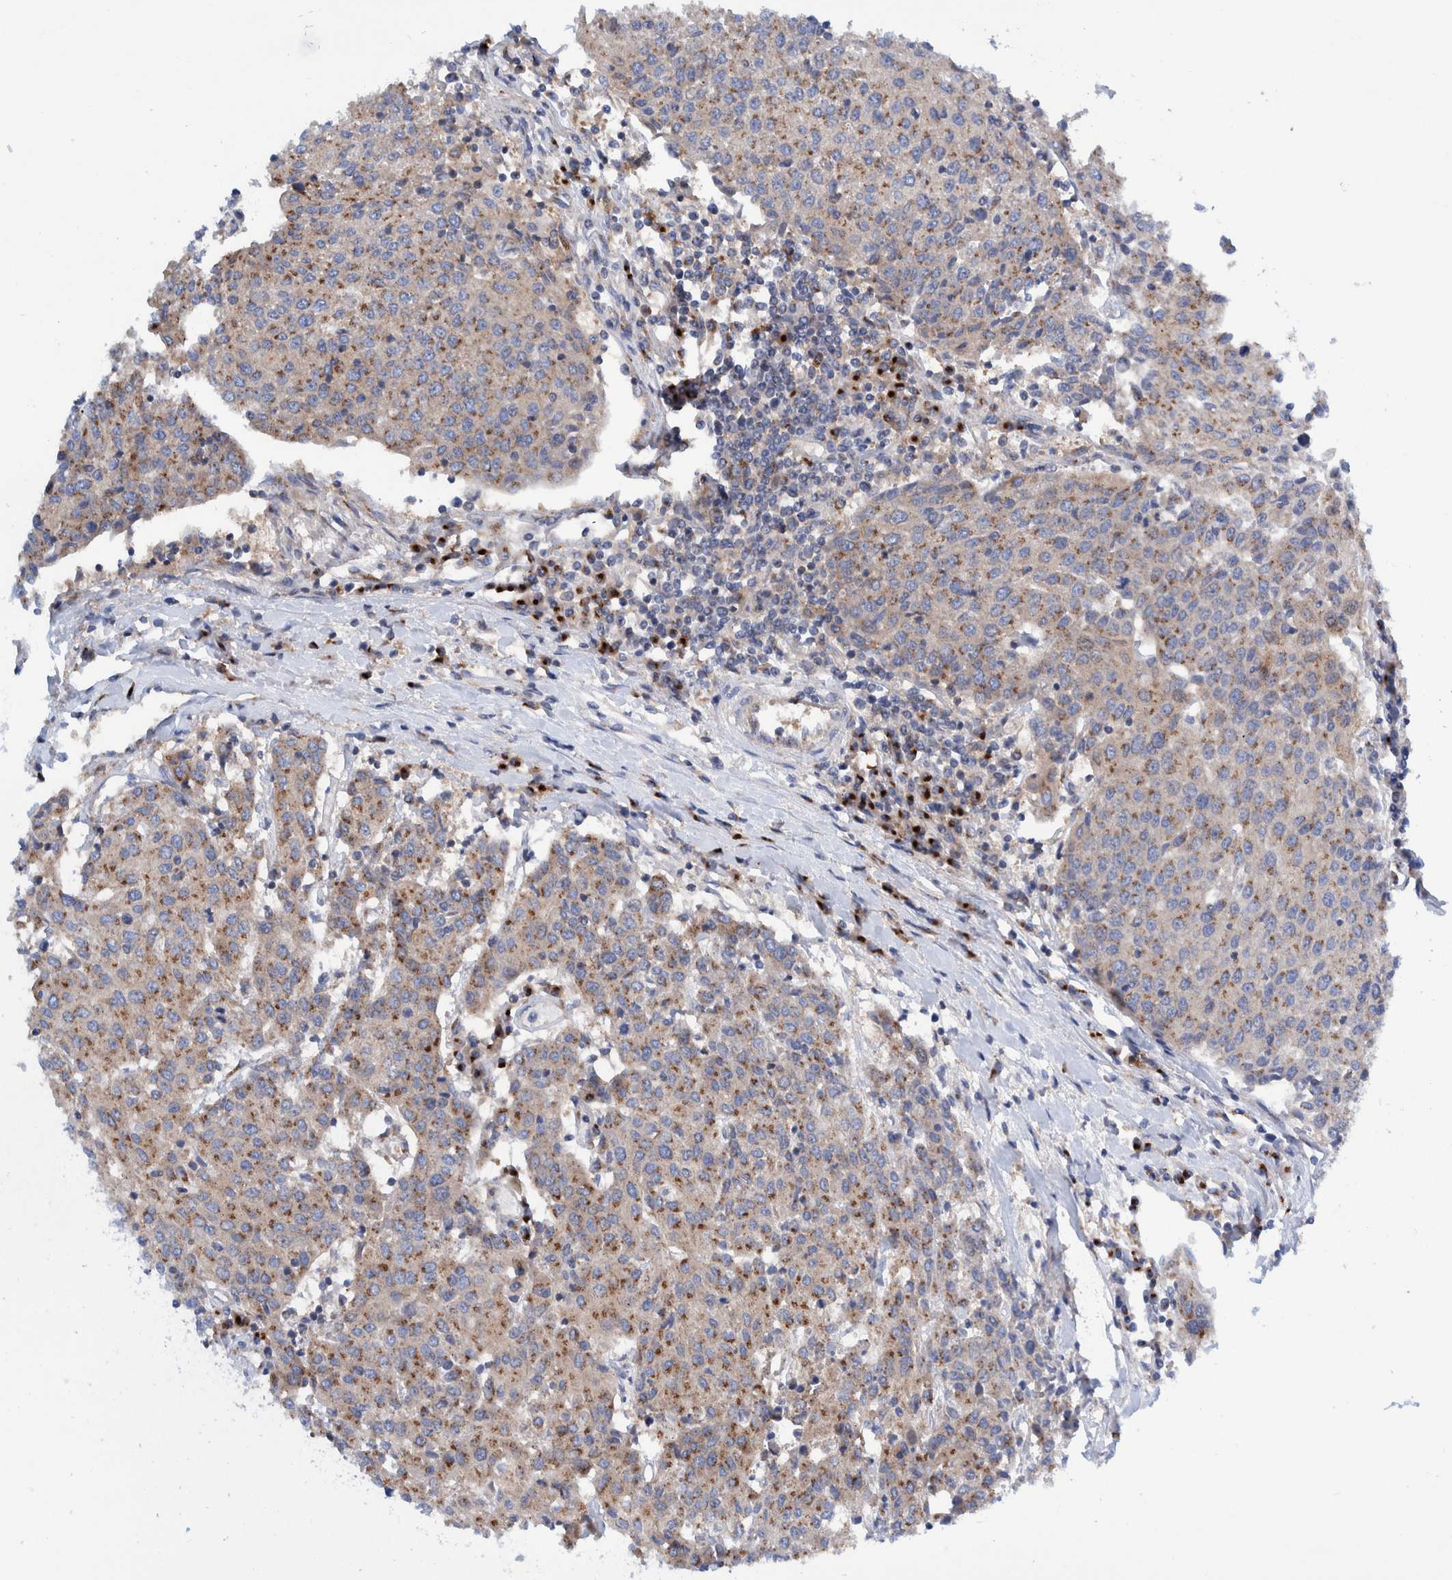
{"staining": {"intensity": "moderate", "quantity": ">75%", "location": "cytoplasmic/membranous"}, "tissue": "urothelial cancer", "cell_type": "Tumor cells", "image_type": "cancer", "snomed": [{"axis": "morphology", "description": "Urothelial carcinoma, High grade"}, {"axis": "topography", "description": "Urinary bladder"}], "caption": "Immunohistochemistry of human urothelial cancer demonstrates medium levels of moderate cytoplasmic/membranous positivity in approximately >75% of tumor cells.", "gene": "TRIM58", "patient": {"sex": "female", "age": 85}}